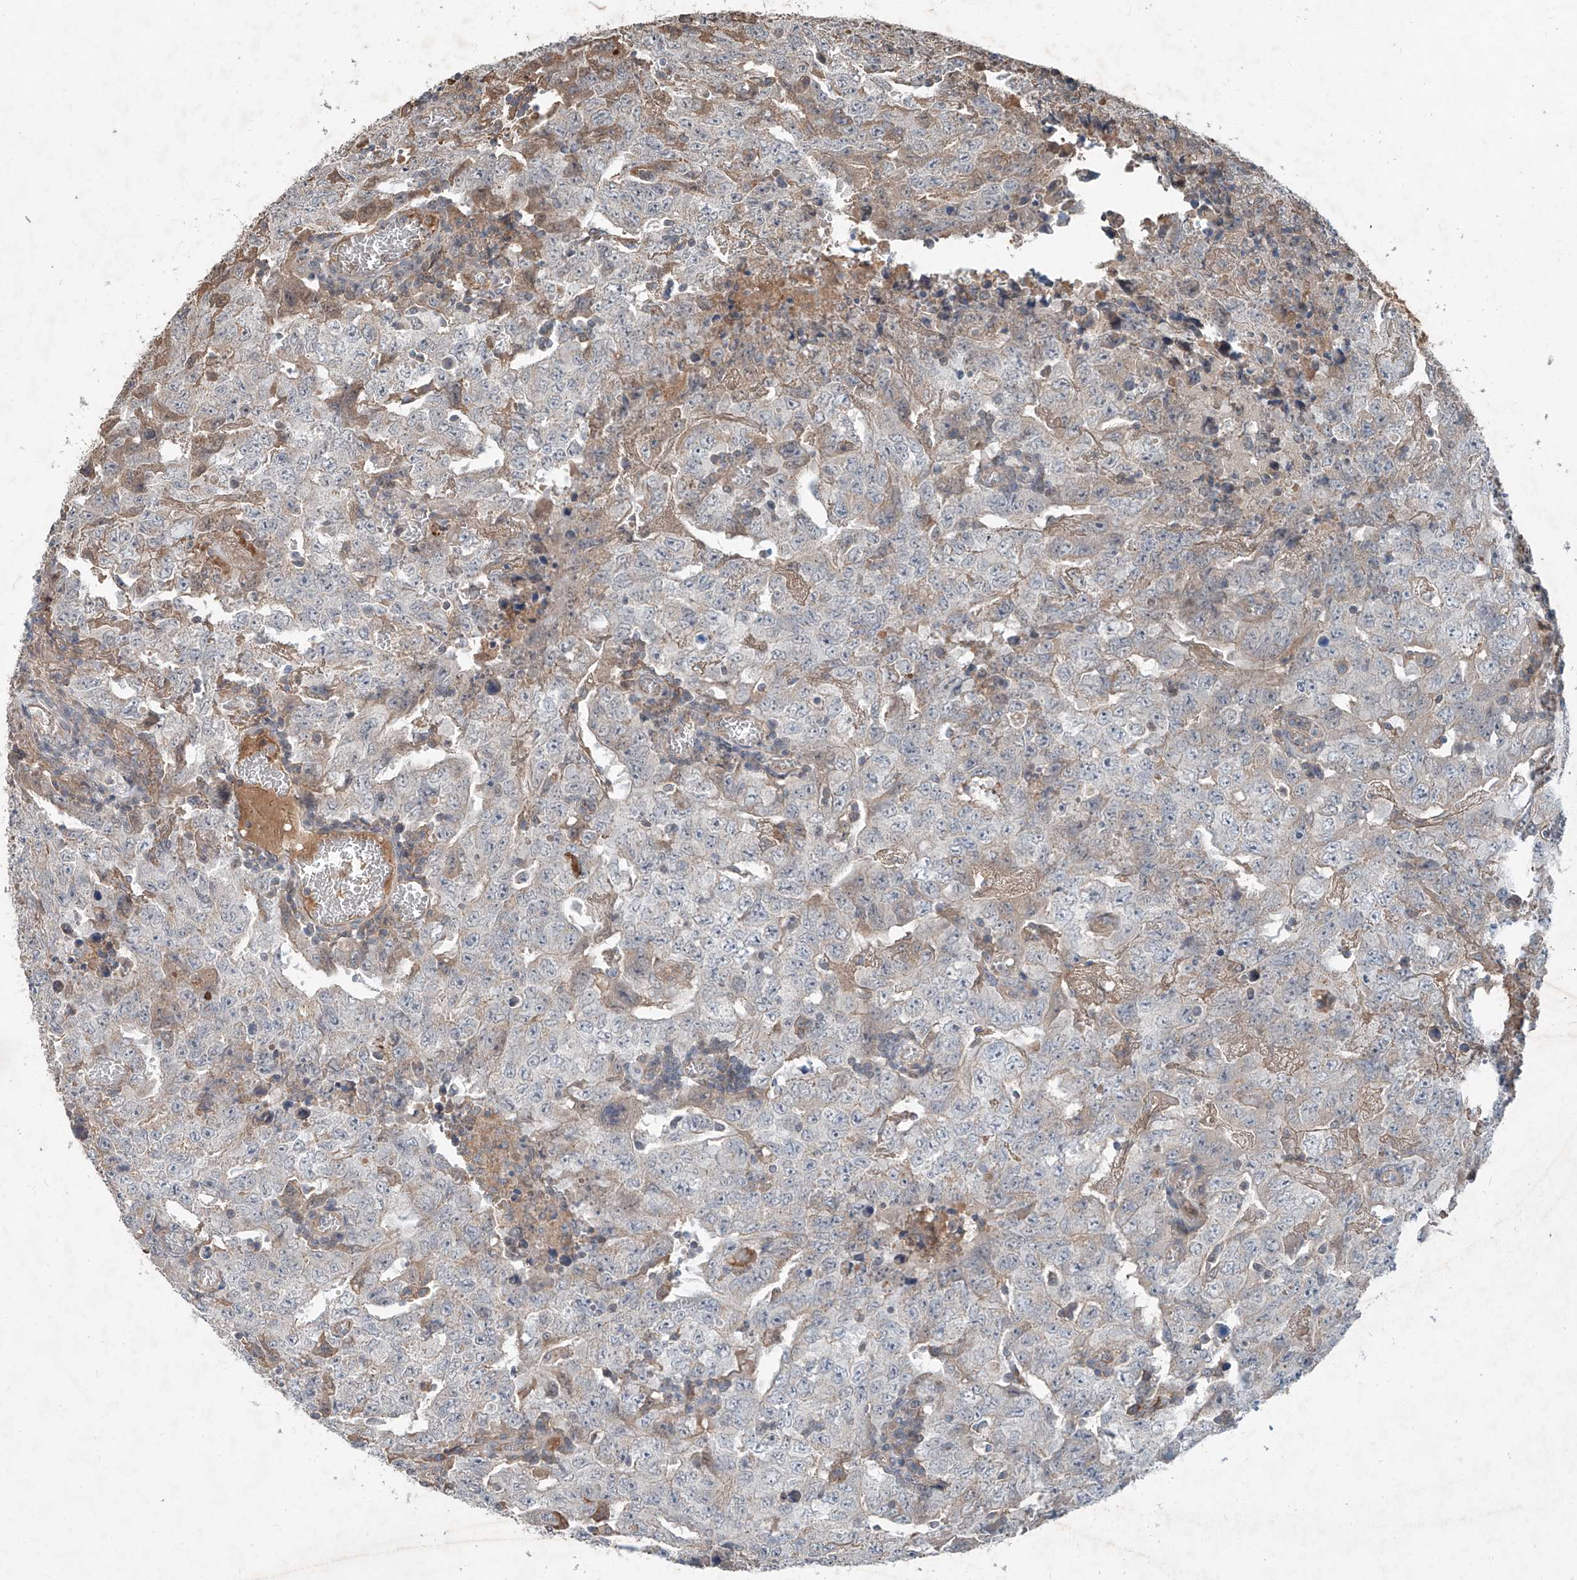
{"staining": {"intensity": "negative", "quantity": "none", "location": "none"}, "tissue": "testis cancer", "cell_type": "Tumor cells", "image_type": "cancer", "snomed": [{"axis": "morphology", "description": "Carcinoma, Embryonal, NOS"}, {"axis": "topography", "description": "Testis"}], "caption": "Tumor cells show no significant protein expression in testis cancer.", "gene": "ADAM23", "patient": {"sex": "male", "age": 26}}